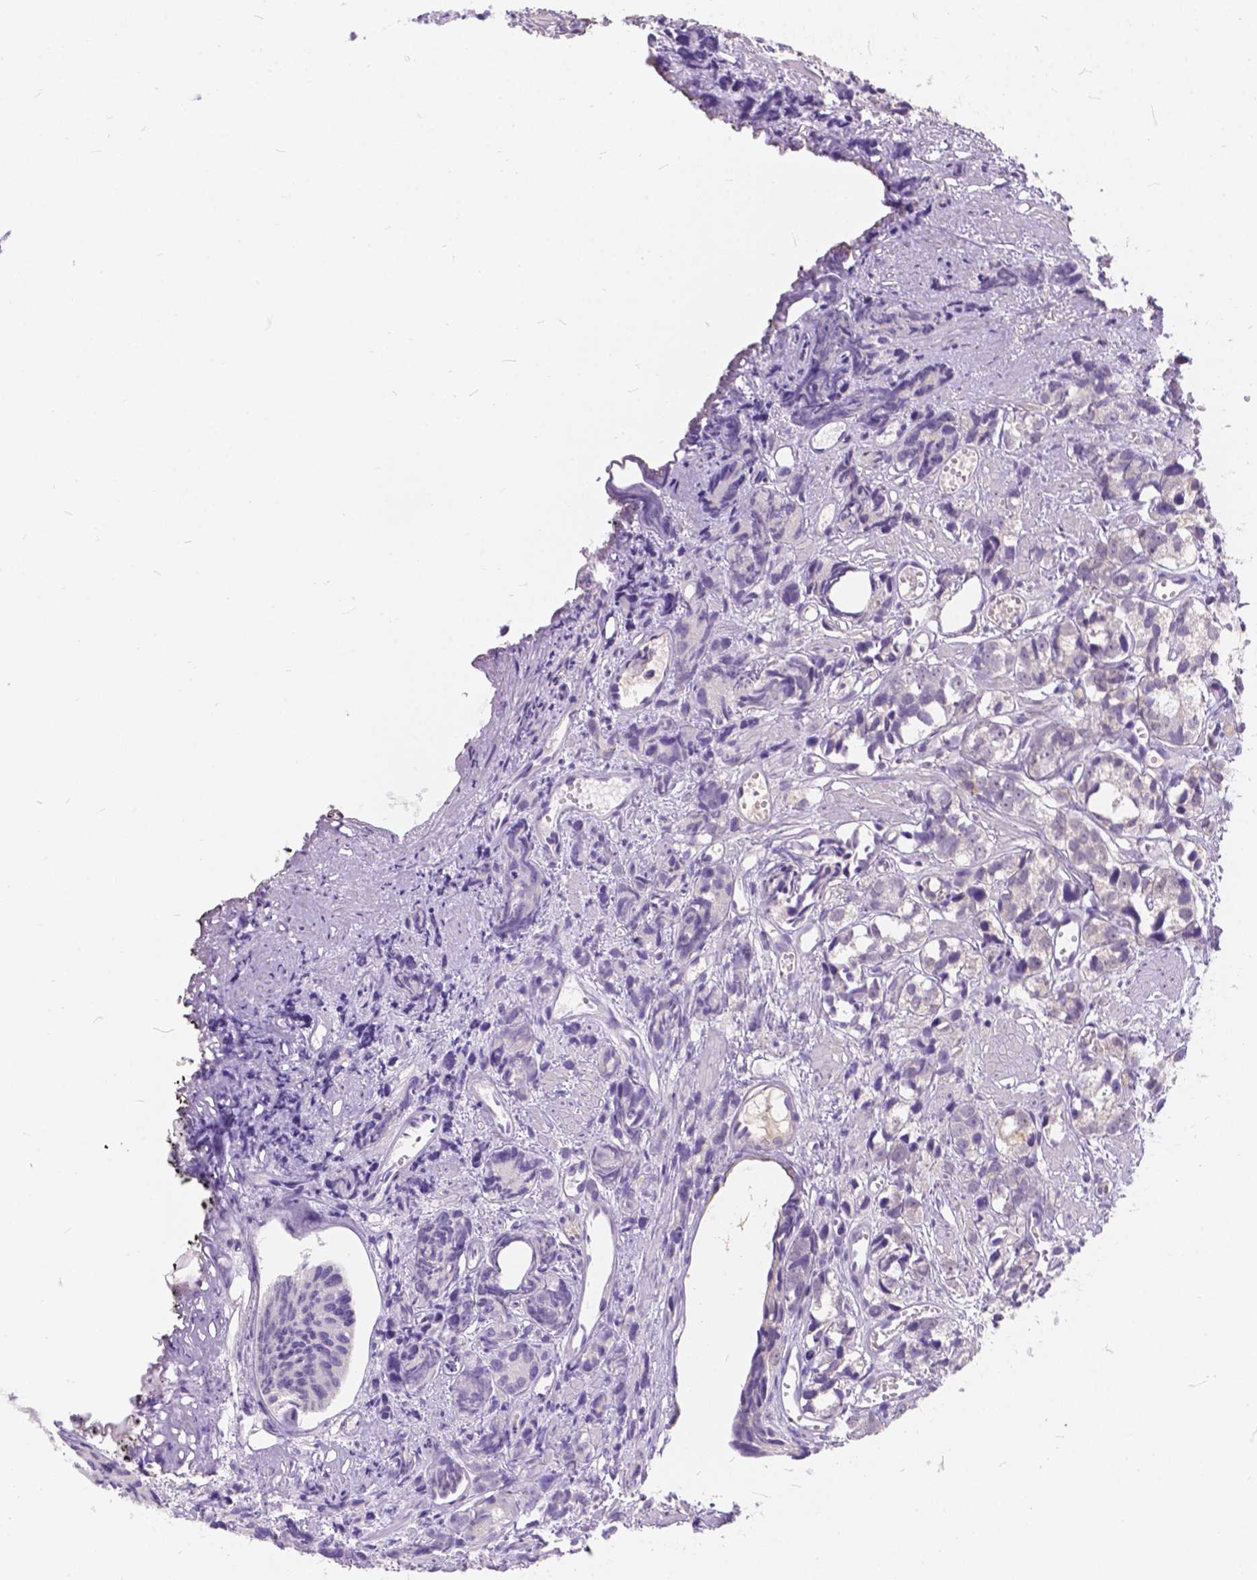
{"staining": {"intensity": "negative", "quantity": "none", "location": "none"}, "tissue": "prostate cancer", "cell_type": "Tumor cells", "image_type": "cancer", "snomed": [{"axis": "morphology", "description": "Adenocarcinoma, High grade"}, {"axis": "topography", "description": "Prostate"}], "caption": "This is an immunohistochemistry (IHC) histopathology image of adenocarcinoma (high-grade) (prostate). There is no positivity in tumor cells.", "gene": "PEX11G", "patient": {"sex": "male", "age": 77}}